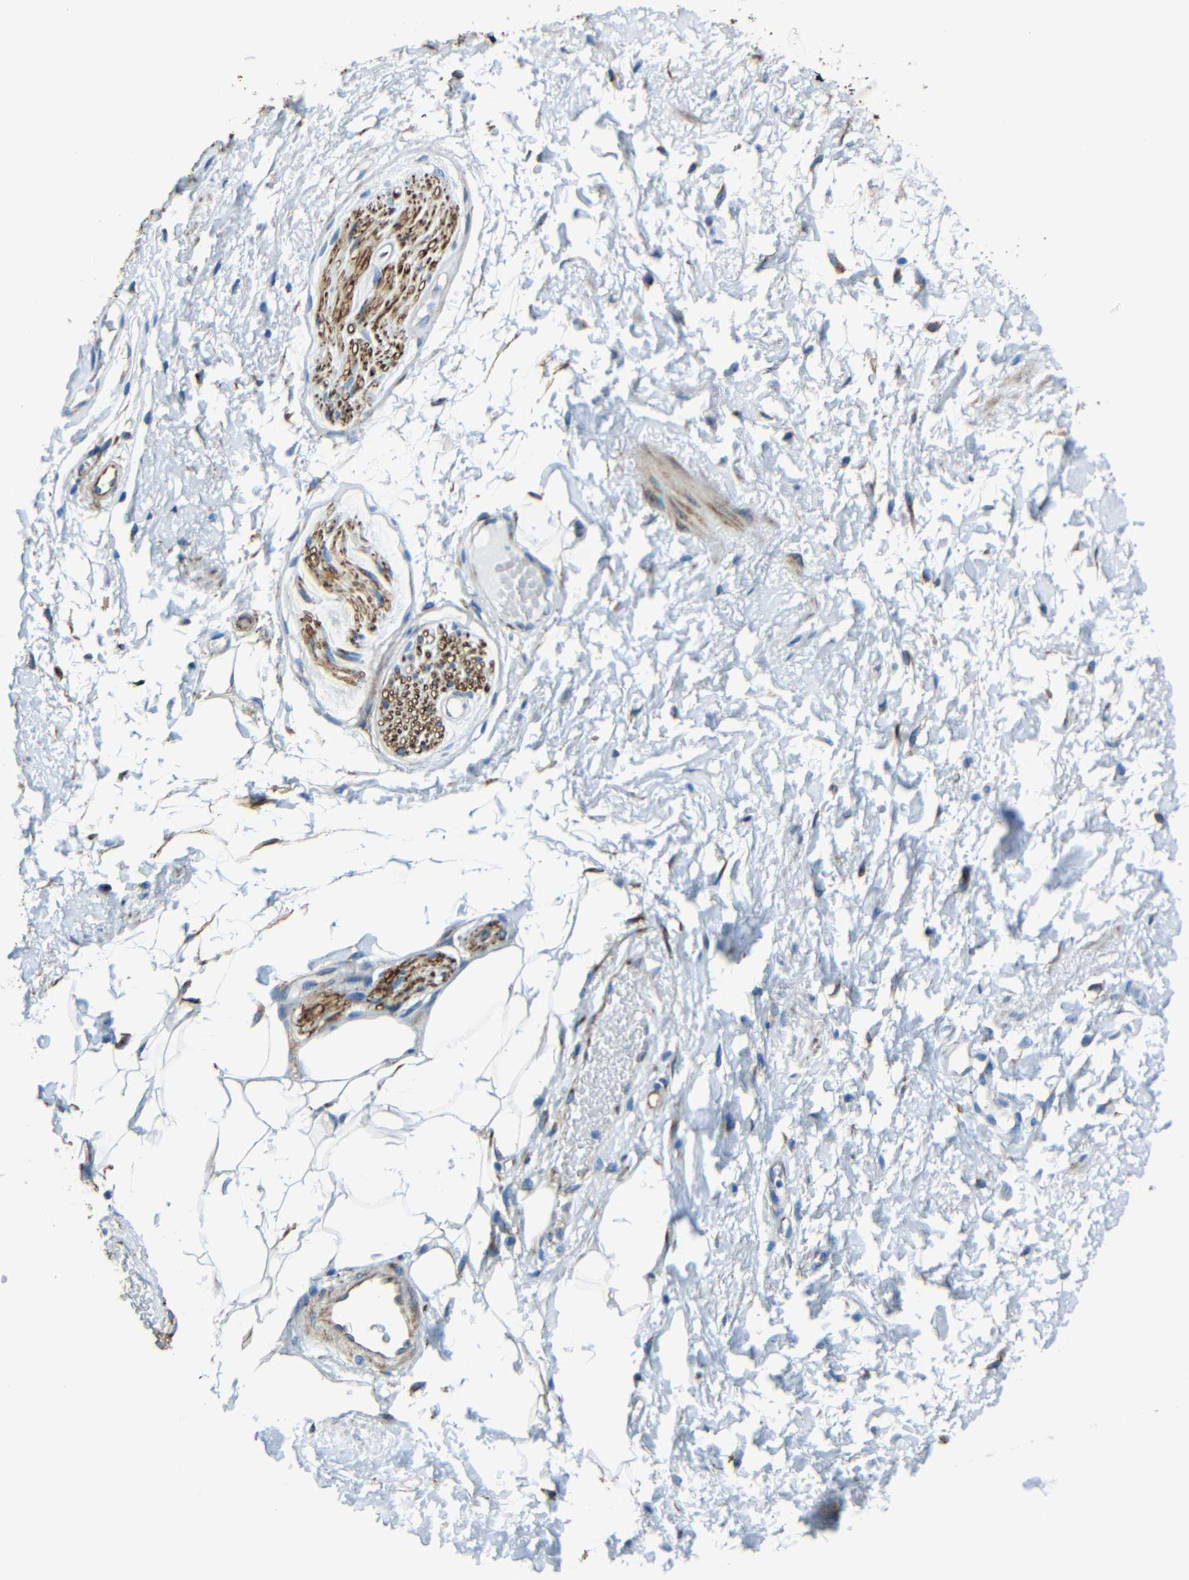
{"staining": {"intensity": "negative", "quantity": "none", "location": "none"}, "tissue": "adipose tissue", "cell_type": "Adipocytes", "image_type": "normal", "snomed": [{"axis": "morphology", "description": "Normal tissue, NOS"}, {"axis": "topography", "description": "Soft tissue"}, {"axis": "topography", "description": "Peripheral nerve tissue"}], "caption": "Unremarkable adipose tissue was stained to show a protein in brown. There is no significant expression in adipocytes. The staining was performed using DAB (3,3'-diaminobenzidine) to visualize the protein expression in brown, while the nuclei were stained in blue with hematoxylin (Magnification: 20x).", "gene": "TUBB4B", "patient": {"sex": "female", "age": 71}}